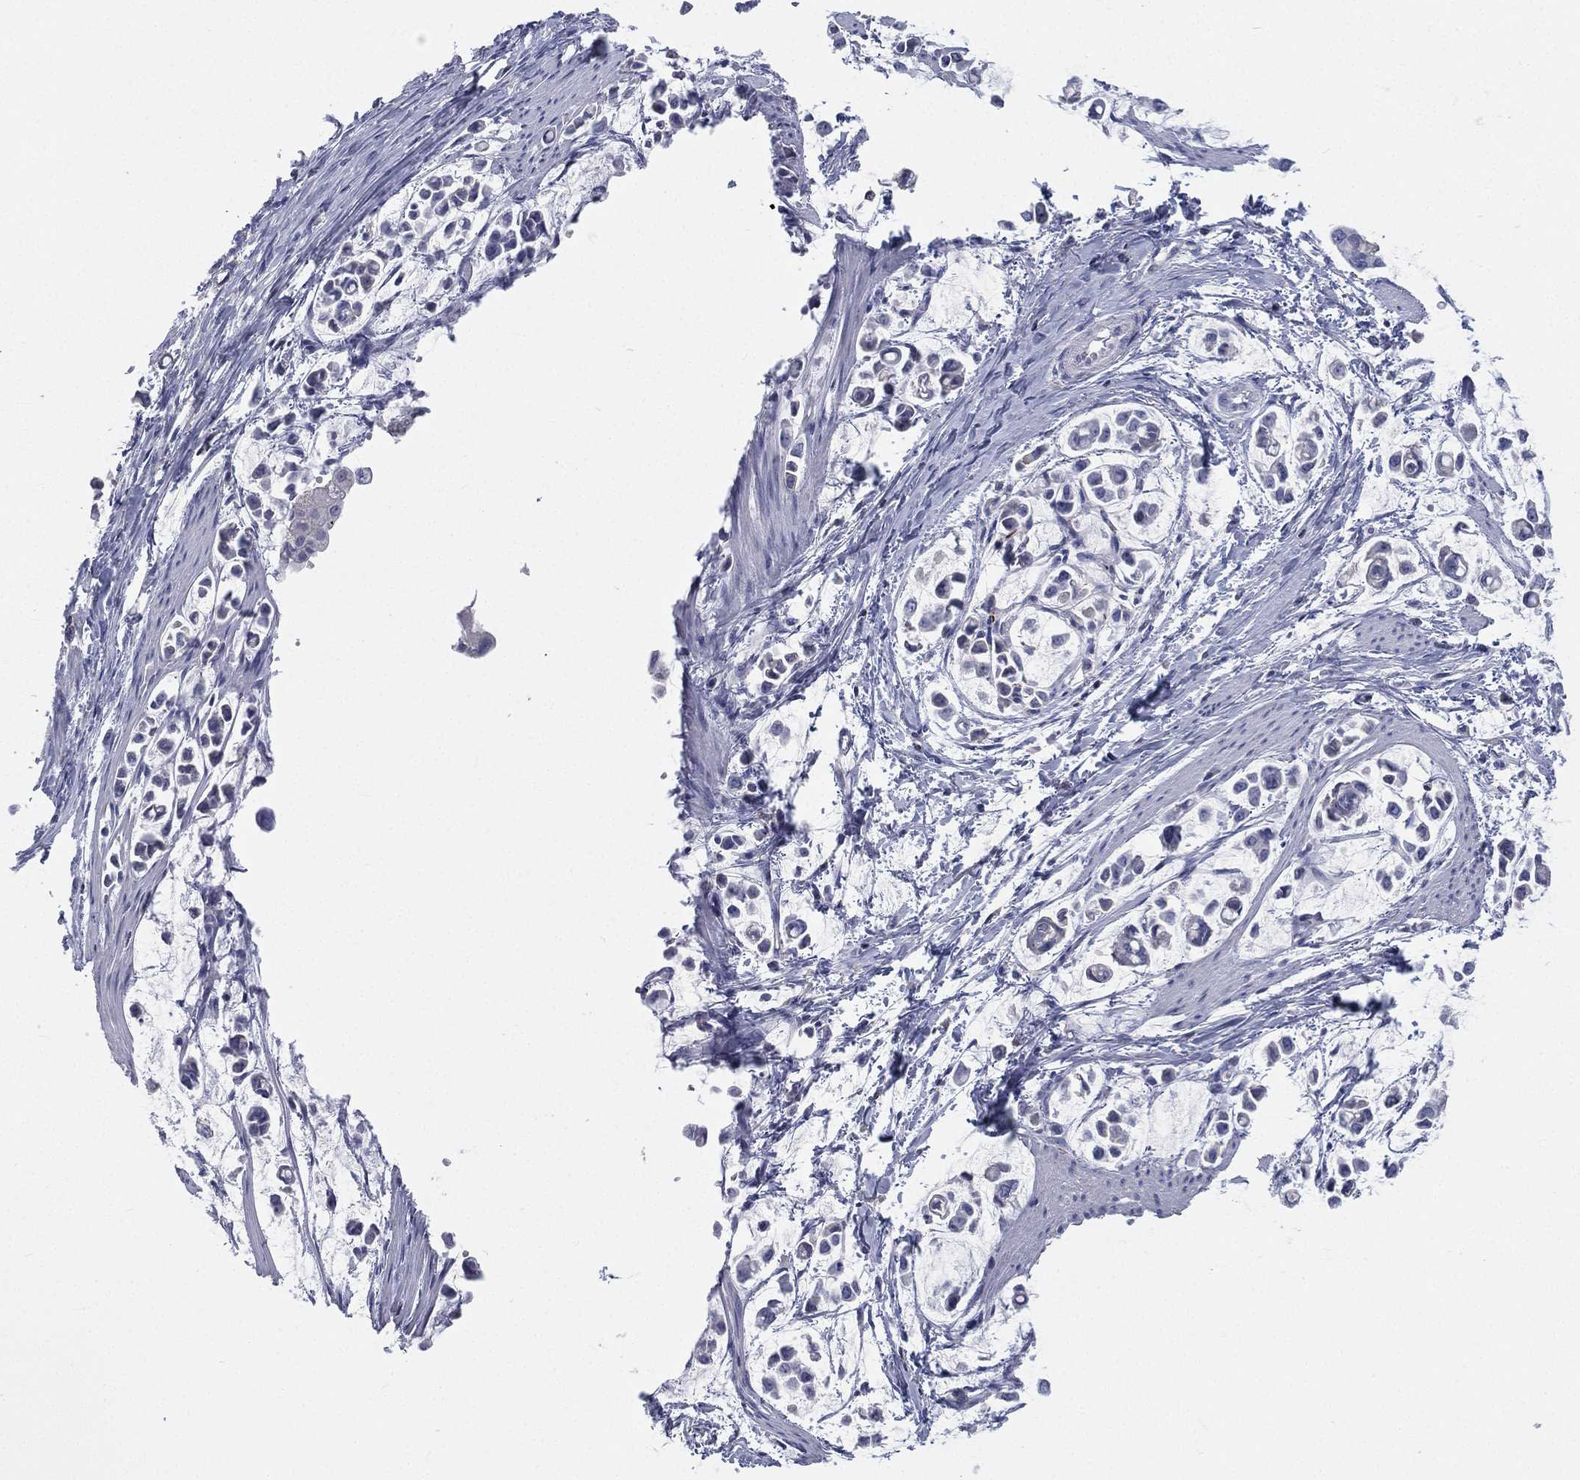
{"staining": {"intensity": "negative", "quantity": "none", "location": "none"}, "tissue": "stomach cancer", "cell_type": "Tumor cells", "image_type": "cancer", "snomed": [{"axis": "morphology", "description": "Adenocarcinoma, NOS"}, {"axis": "topography", "description": "Stomach"}], "caption": "Immunohistochemical staining of stomach cancer (adenocarcinoma) demonstrates no significant positivity in tumor cells.", "gene": "CD3D", "patient": {"sex": "male", "age": 82}}